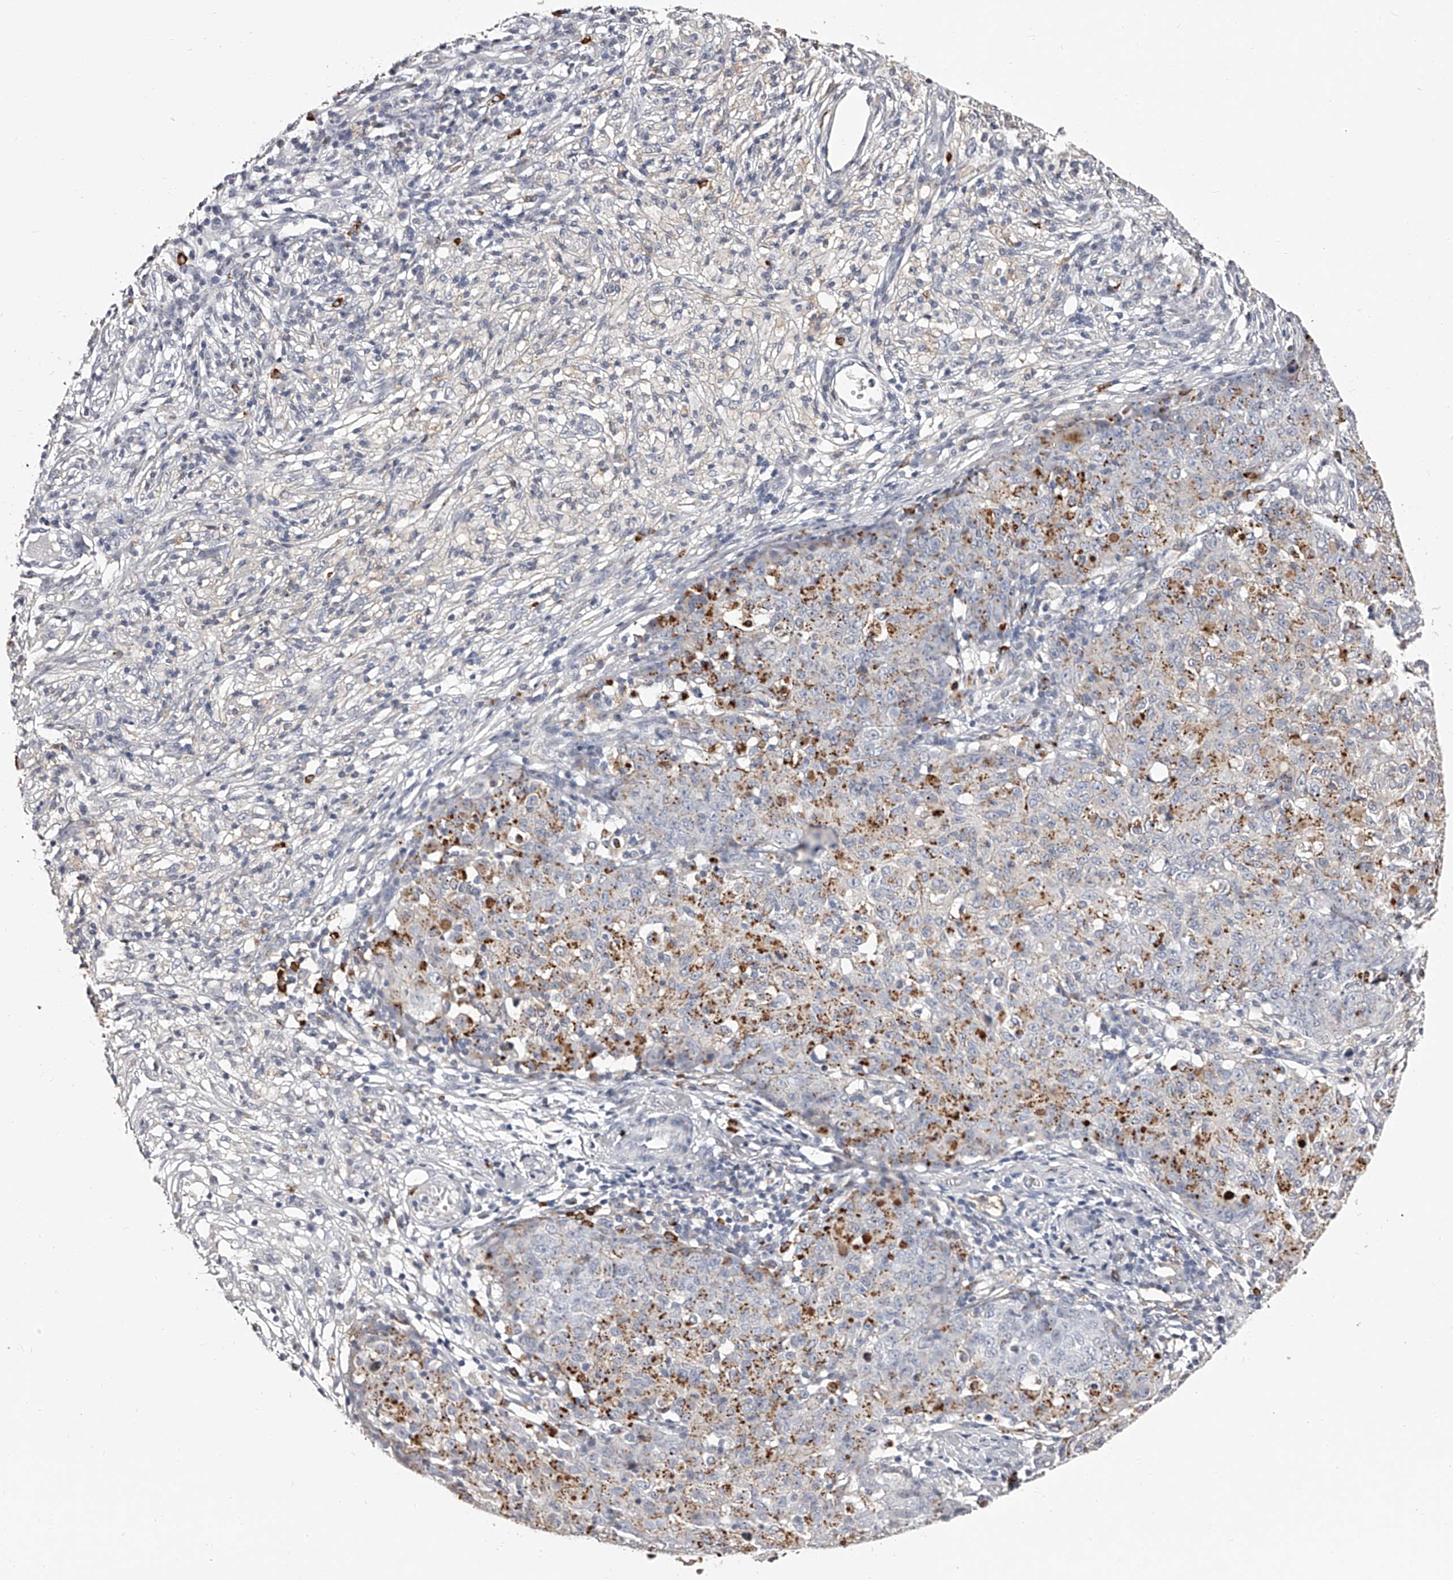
{"staining": {"intensity": "moderate", "quantity": "25%-75%", "location": "cytoplasmic/membranous"}, "tissue": "ovarian cancer", "cell_type": "Tumor cells", "image_type": "cancer", "snomed": [{"axis": "morphology", "description": "Carcinoma, endometroid"}, {"axis": "topography", "description": "Ovary"}], "caption": "This is a micrograph of IHC staining of ovarian cancer, which shows moderate positivity in the cytoplasmic/membranous of tumor cells.", "gene": "PACSIN1", "patient": {"sex": "female", "age": 42}}